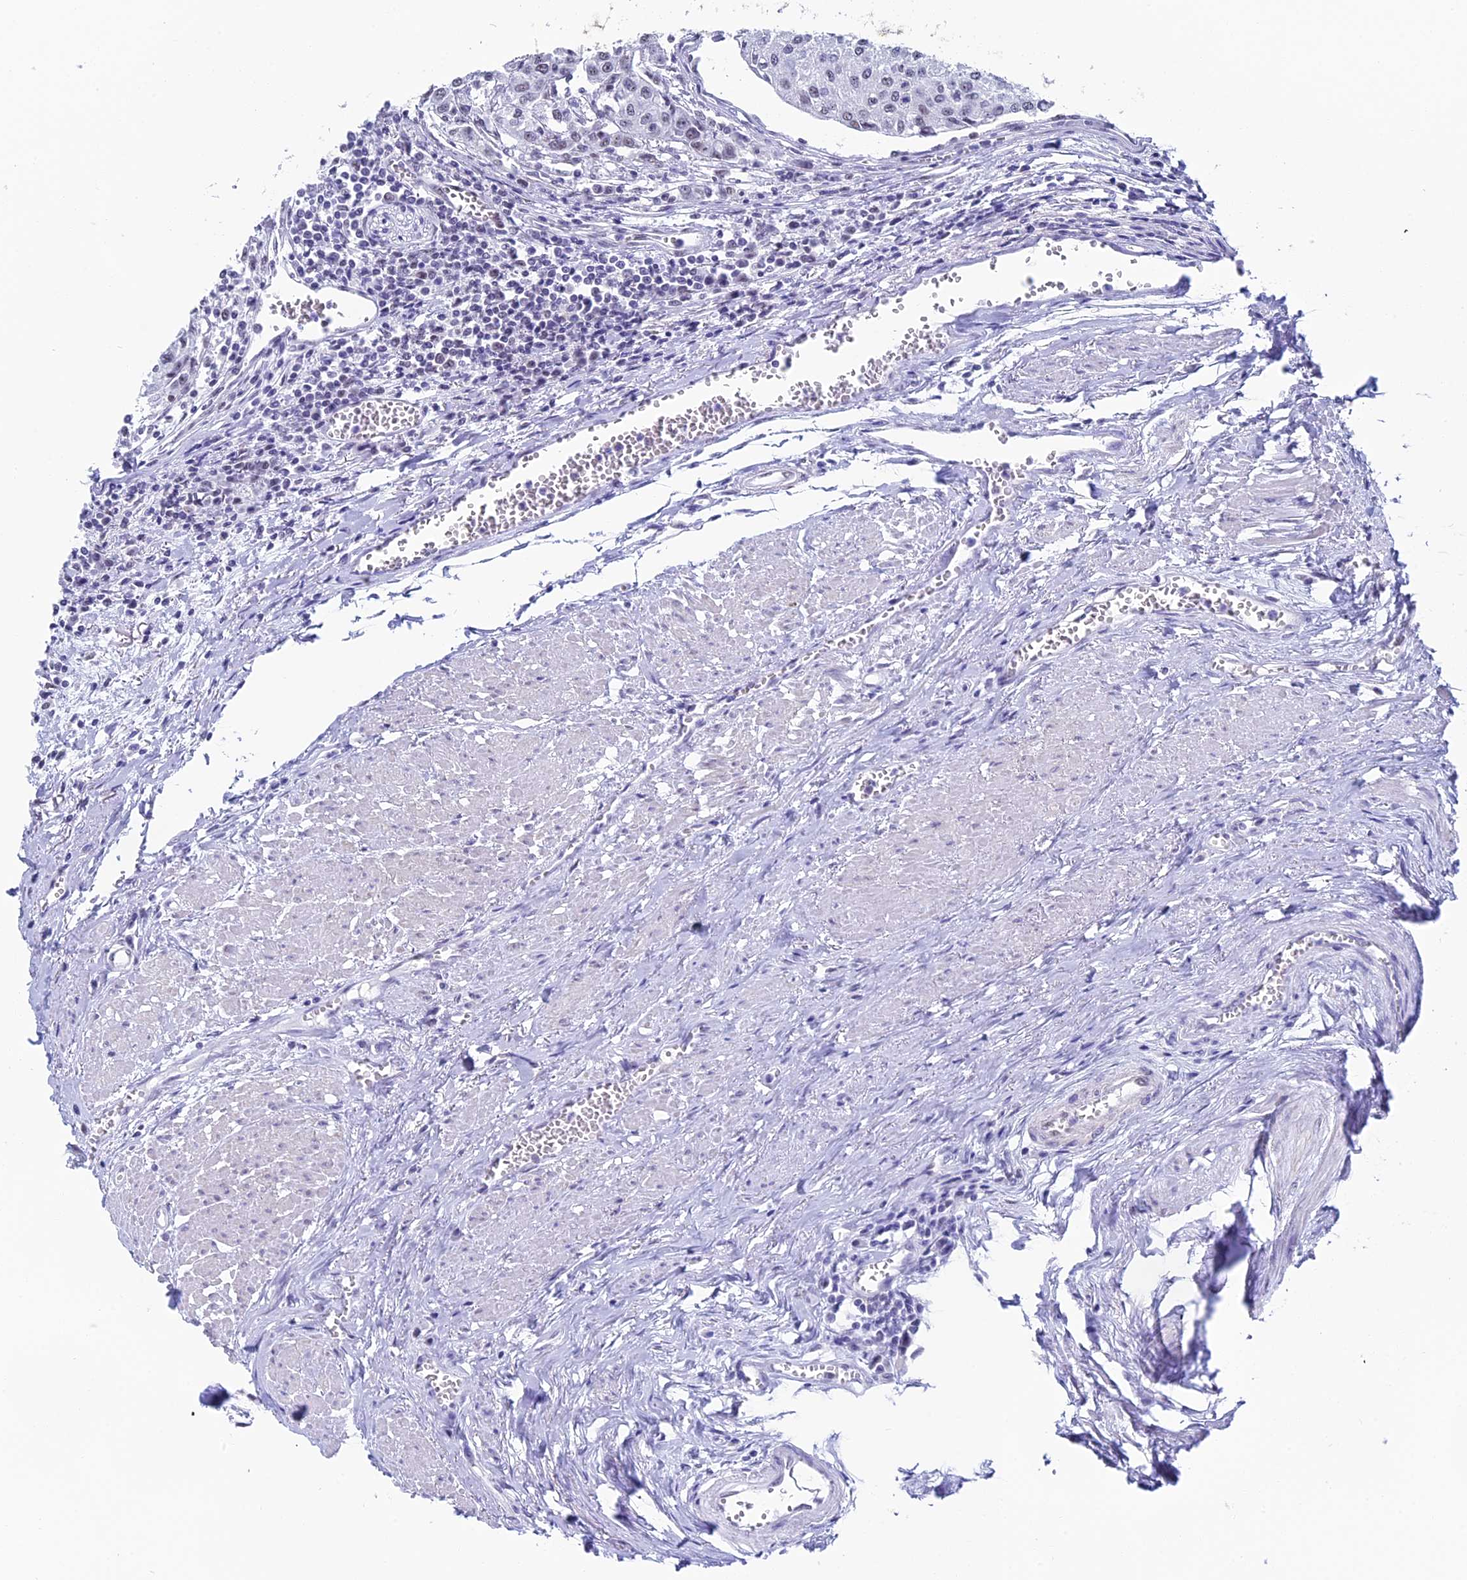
{"staining": {"intensity": "moderate", "quantity": "<25%", "location": "nuclear"}, "tissue": "urothelial cancer", "cell_type": "Tumor cells", "image_type": "cancer", "snomed": [{"axis": "morphology", "description": "Urothelial carcinoma, High grade"}, {"axis": "topography", "description": "Urinary bladder"}], "caption": "DAB (3,3'-diaminobenzidine) immunohistochemical staining of human urothelial cancer displays moderate nuclear protein positivity in about <25% of tumor cells. (Brightfield microscopy of DAB IHC at high magnification).", "gene": "CD2BP2", "patient": {"sex": "female", "age": 85}}